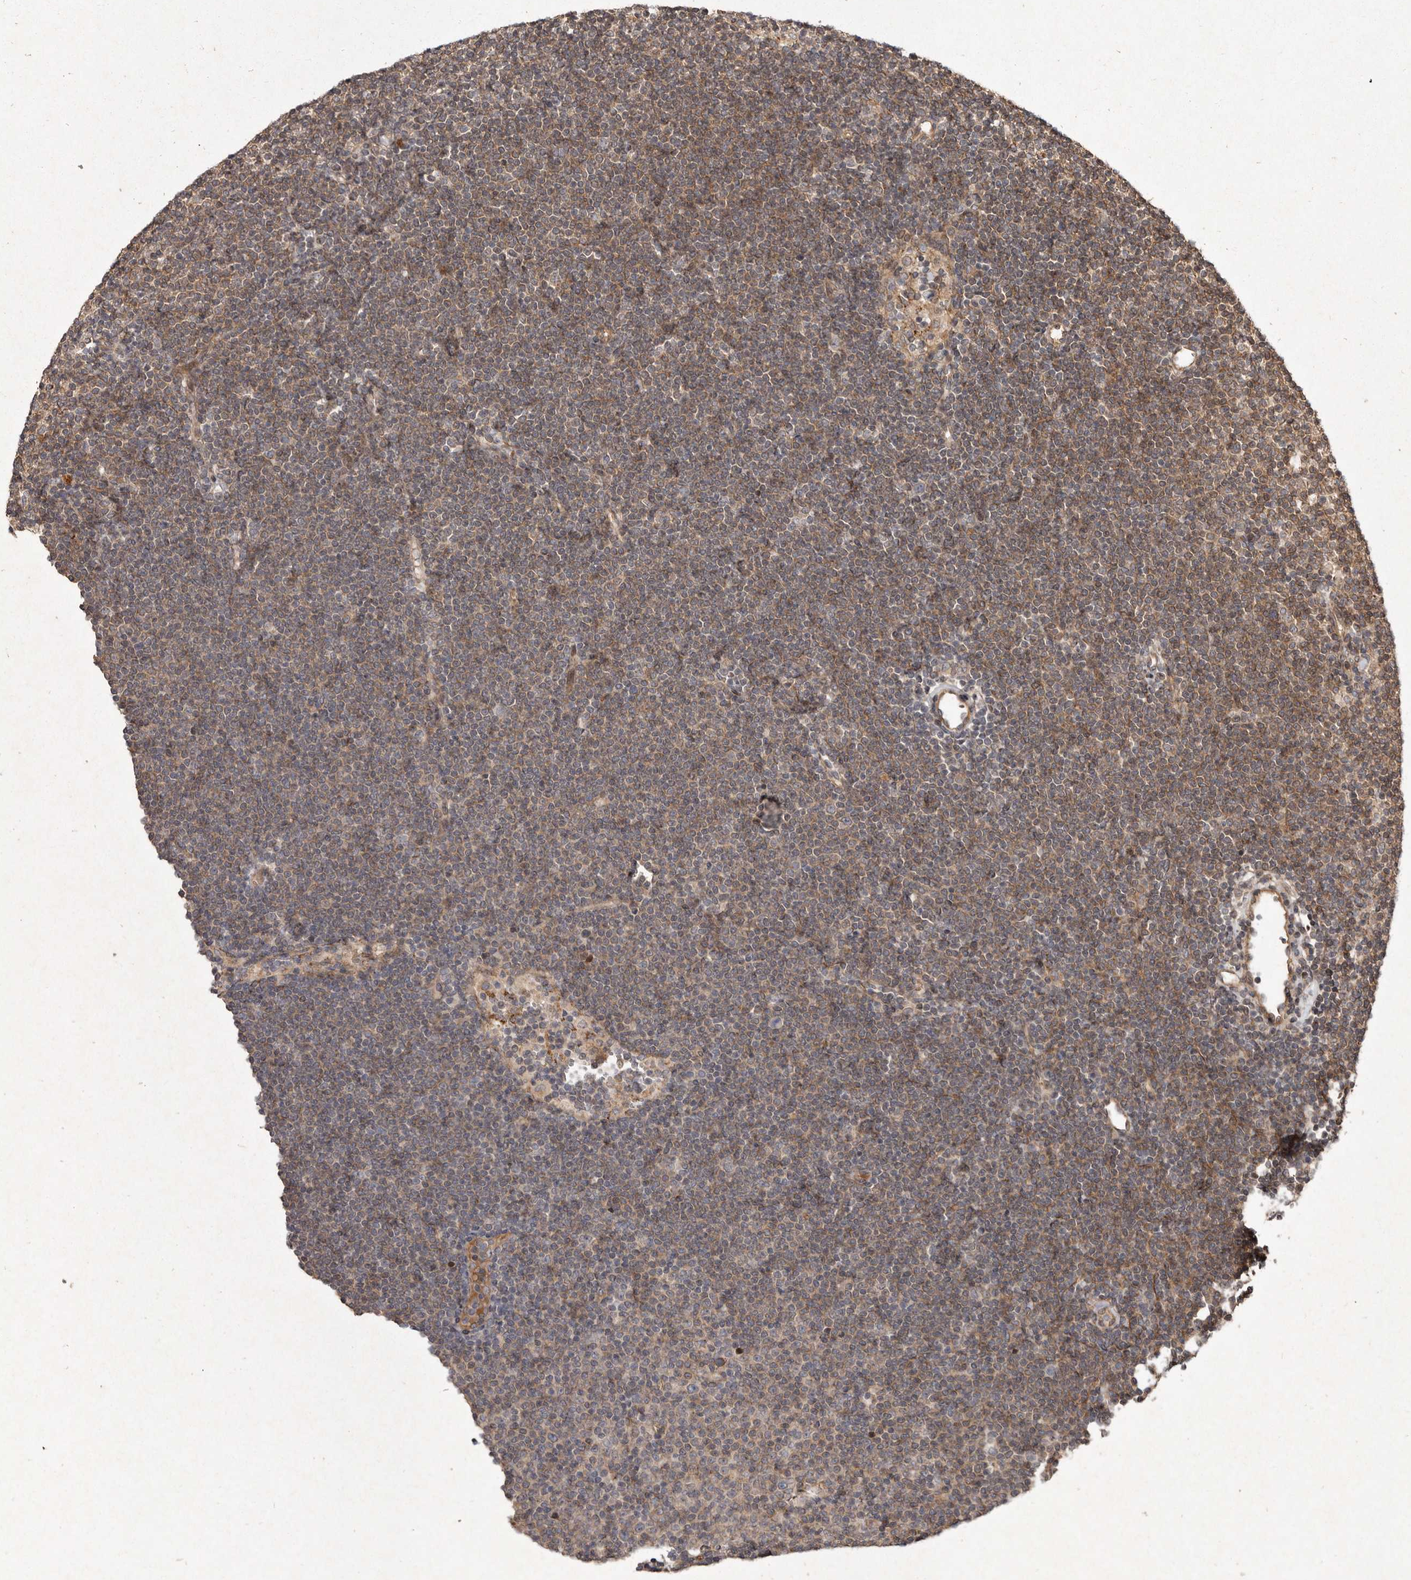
{"staining": {"intensity": "negative", "quantity": "none", "location": "none"}, "tissue": "lymphoma", "cell_type": "Tumor cells", "image_type": "cancer", "snomed": [{"axis": "morphology", "description": "Malignant lymphoma, non-Hodgkin's type, Low grade"}, {"axis": "topography", "description": "Lymph node"}], "caption": "This is an immunohistochemistry image of lymphoma. There is no expression in tumor cells.", "gene": "SEMA3A", "patient": {"sex": "female", "age": 53}}